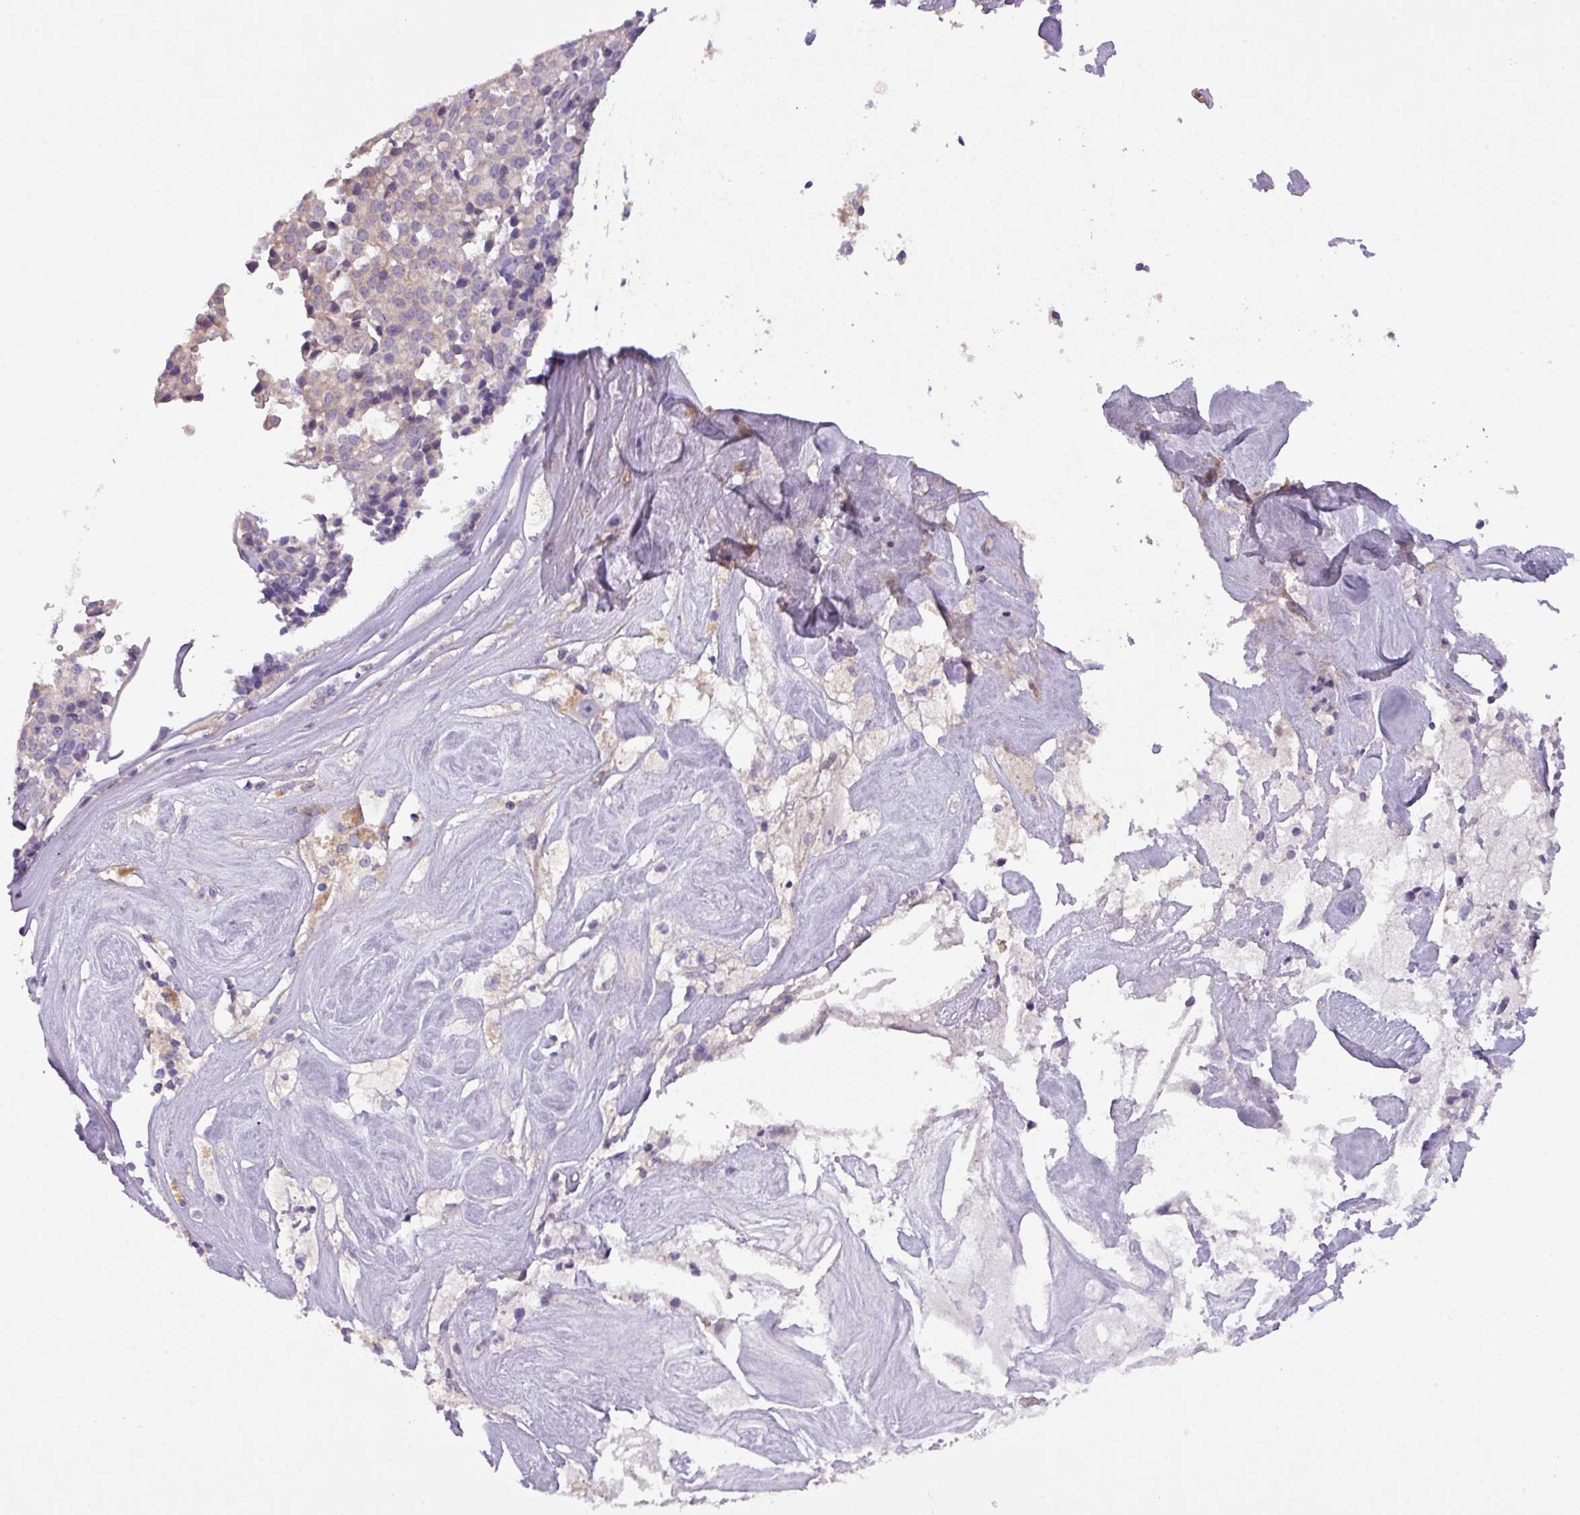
{"staining": {"intensity": "moderate", "quantity": "<25%", "location": "cytoplasmic/membranous"}, "tissue": "pancreatic cancer", "cell_type": "Tumor cells", "image_type": "cancer", "snomed": [{"axis": "morphology", "description": "Adenocarcinoma, NOS"}, {"axis": "topography", "description": "Pancreas"}], "caption": "Moderate cytoplasmic/membranous protein staining is appreciated in about <25% of tumor cells in pancreatic cancer.", "gene": "ZNF394", "patient": {"sex": "male", "age": 65}}